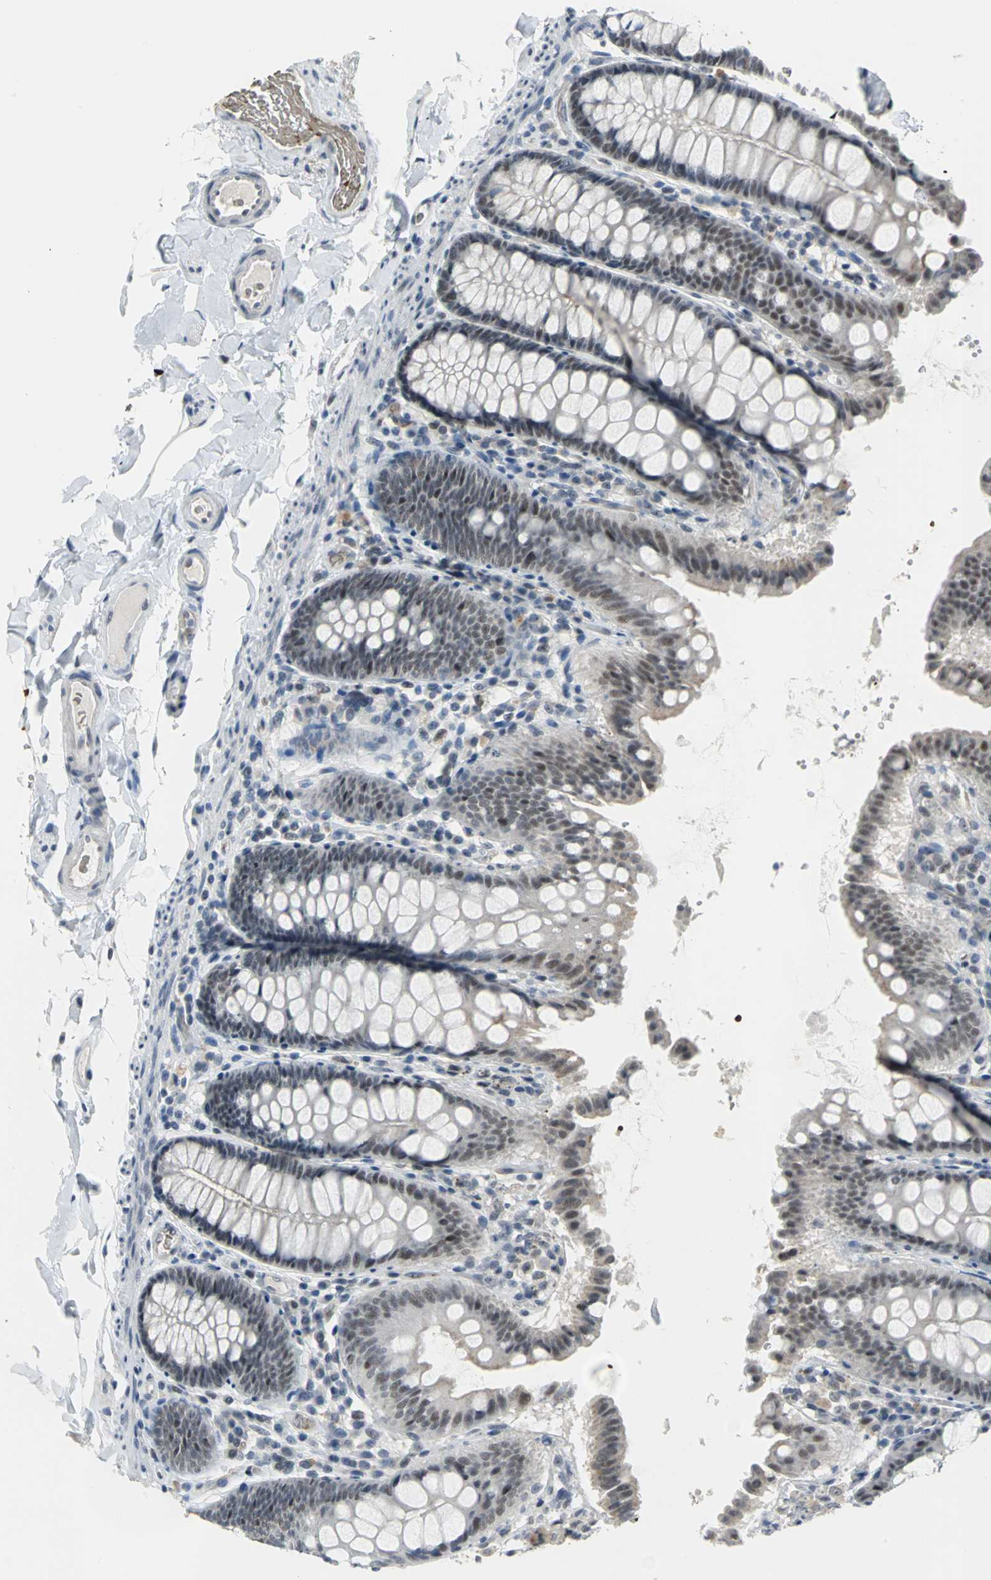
{"staining": {"intensity": "negative", "quantity": "none", "location": "none"}, "tissue": "colon", "cell_type": "Endothelial cells", "image_type": "normal", "snomed": [{"axis": "morphology", "description": "Normal tissue, NOS"}, {"axis": "topography", "description": "Colon"}], "caption": "Protein analysis of normal colon demonstrates no significant positivity in endothelial cells.", "gene": "GLI3", "patient": {"sex": "female", "age": 61}}